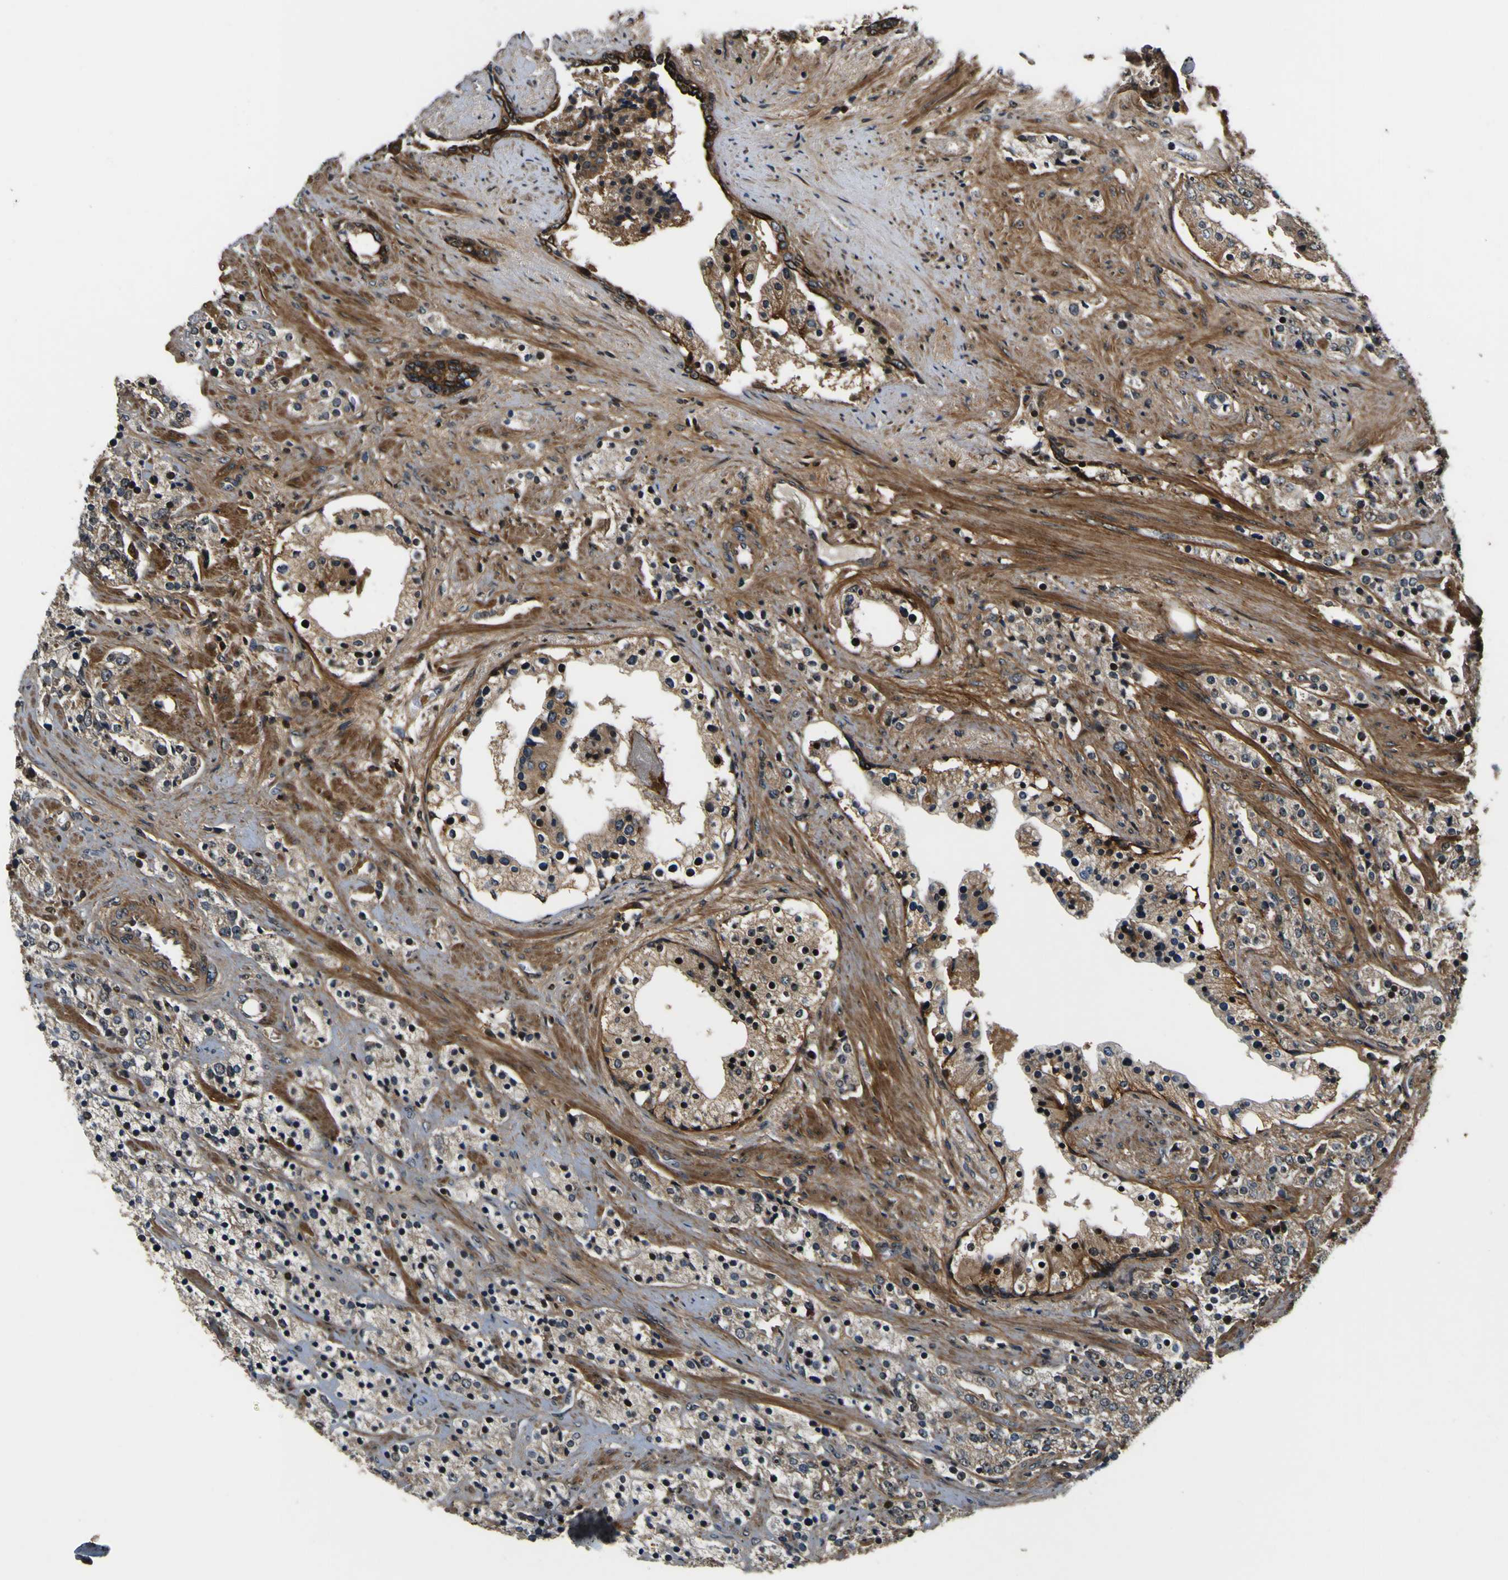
{"staining": {"intensity": "weak", "quantity": ">75%", "location": "cytoplasmic/membranous,nuclear"}, "tissue": "prostate cancer", "cell_type": "Tumor cells", "image_type": "cancer", "snomed": [{"axis": "morphology", "description": "Adenocarcinoma, High grade"}, {"axis": "topography", "description": "Prostate"}], "caption": "Tumor cells demonstrate weak cytoplasmic/membranous and nuclear expression in about >75% of cells in prostate cancer.", "gene": "LRP4", "patient": {"sex": "male", "age": 71}}